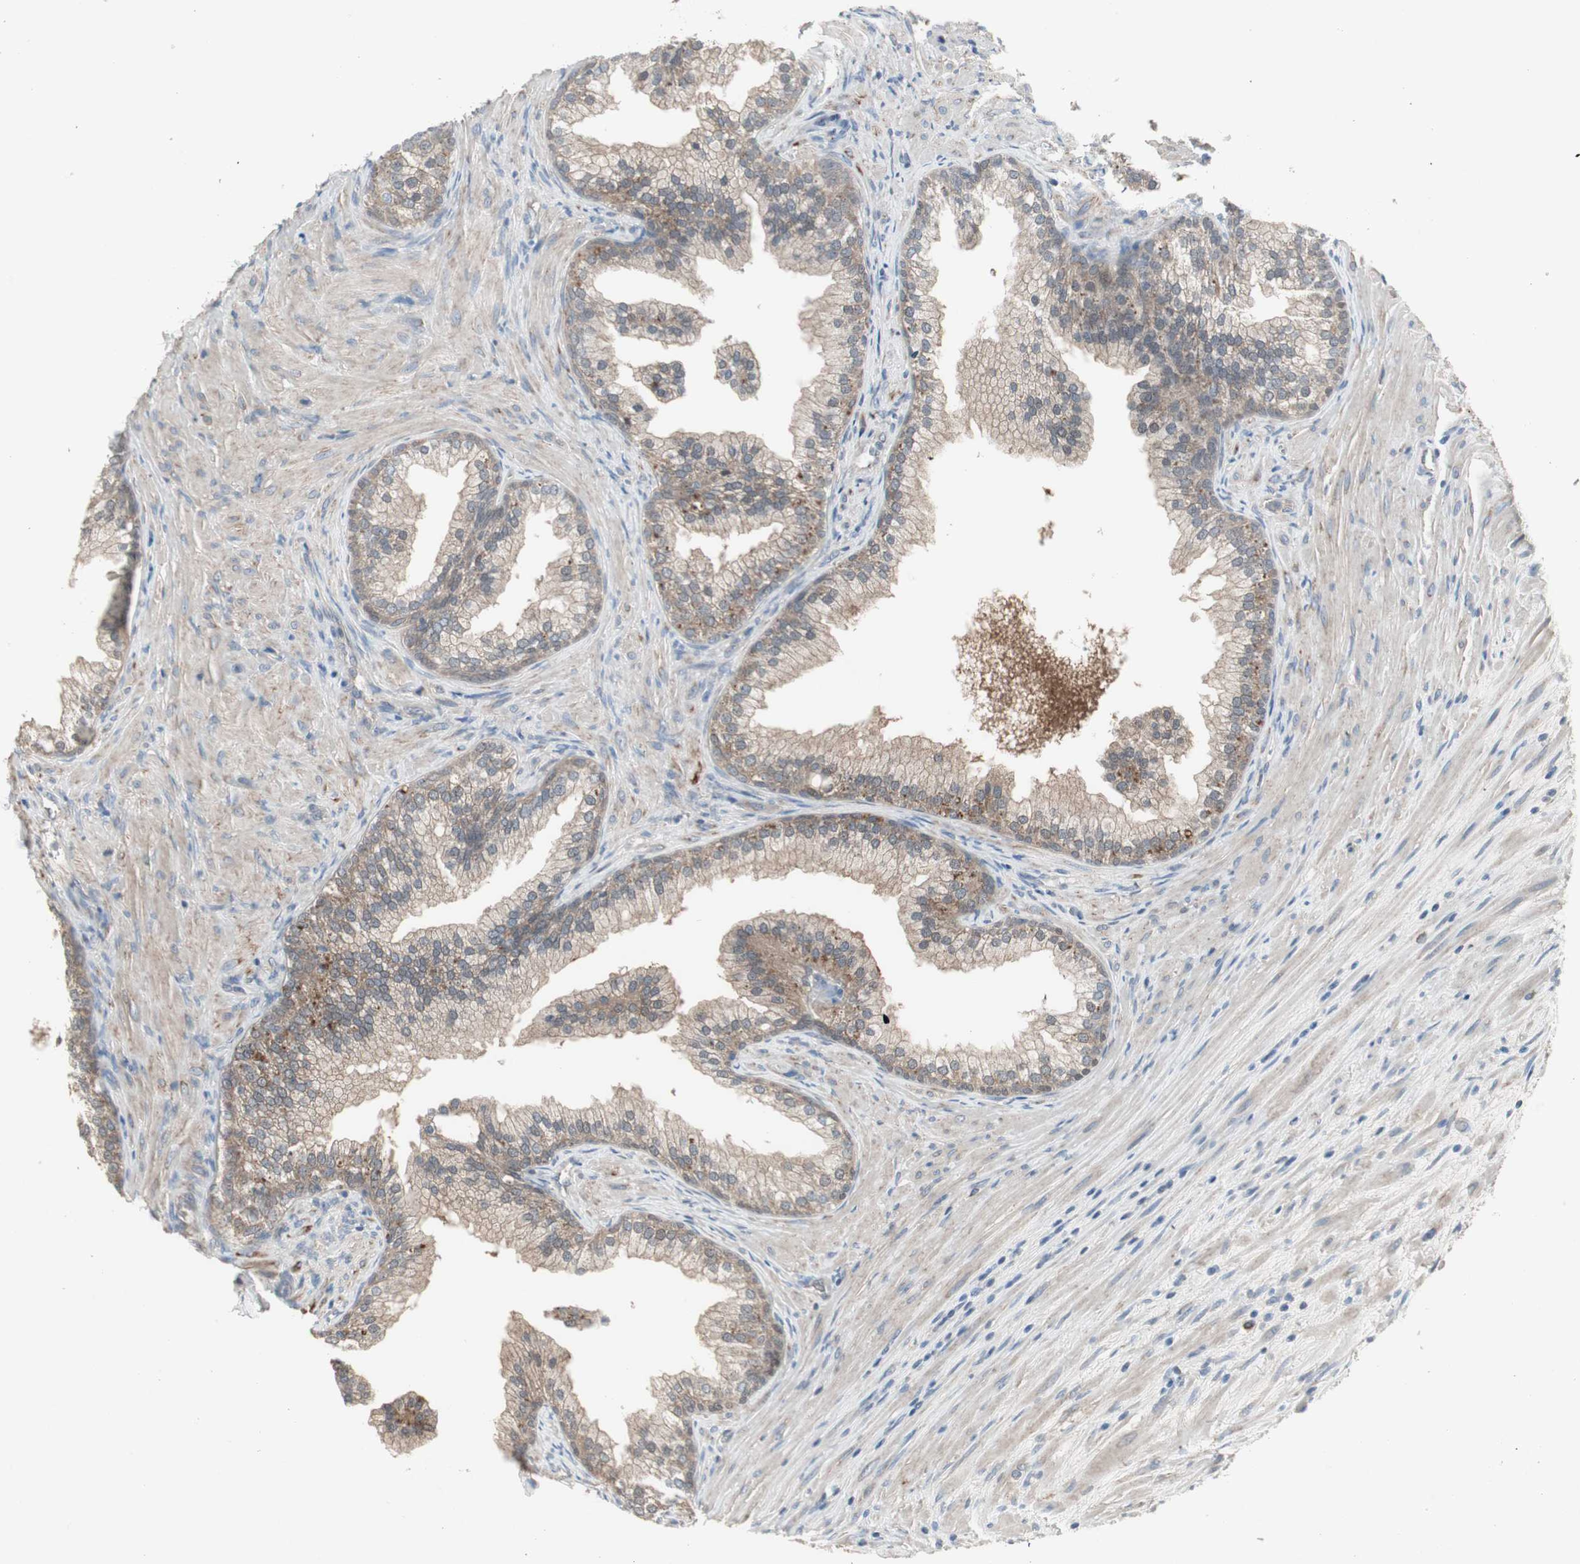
{"staining": {"intensity": "moderate", "quantity": ">75%", "location": "cytoplasmic/membranous"}, "tissue": "prostate", "cell_type": "Glandular cells", "image_type": "normal", "snomed": [{"axis": "morphology", "description": "Normal tissue, NOS"}, {"axis": "topography", "description": "Prostate"}], "caption": "Glandular cells reveal moderate cytoplasmic/membranous positivity in approximately >75% of cells in normal prostate.", "gene": "JMJD7", "patient": {"sex": "male", "age": 76}}